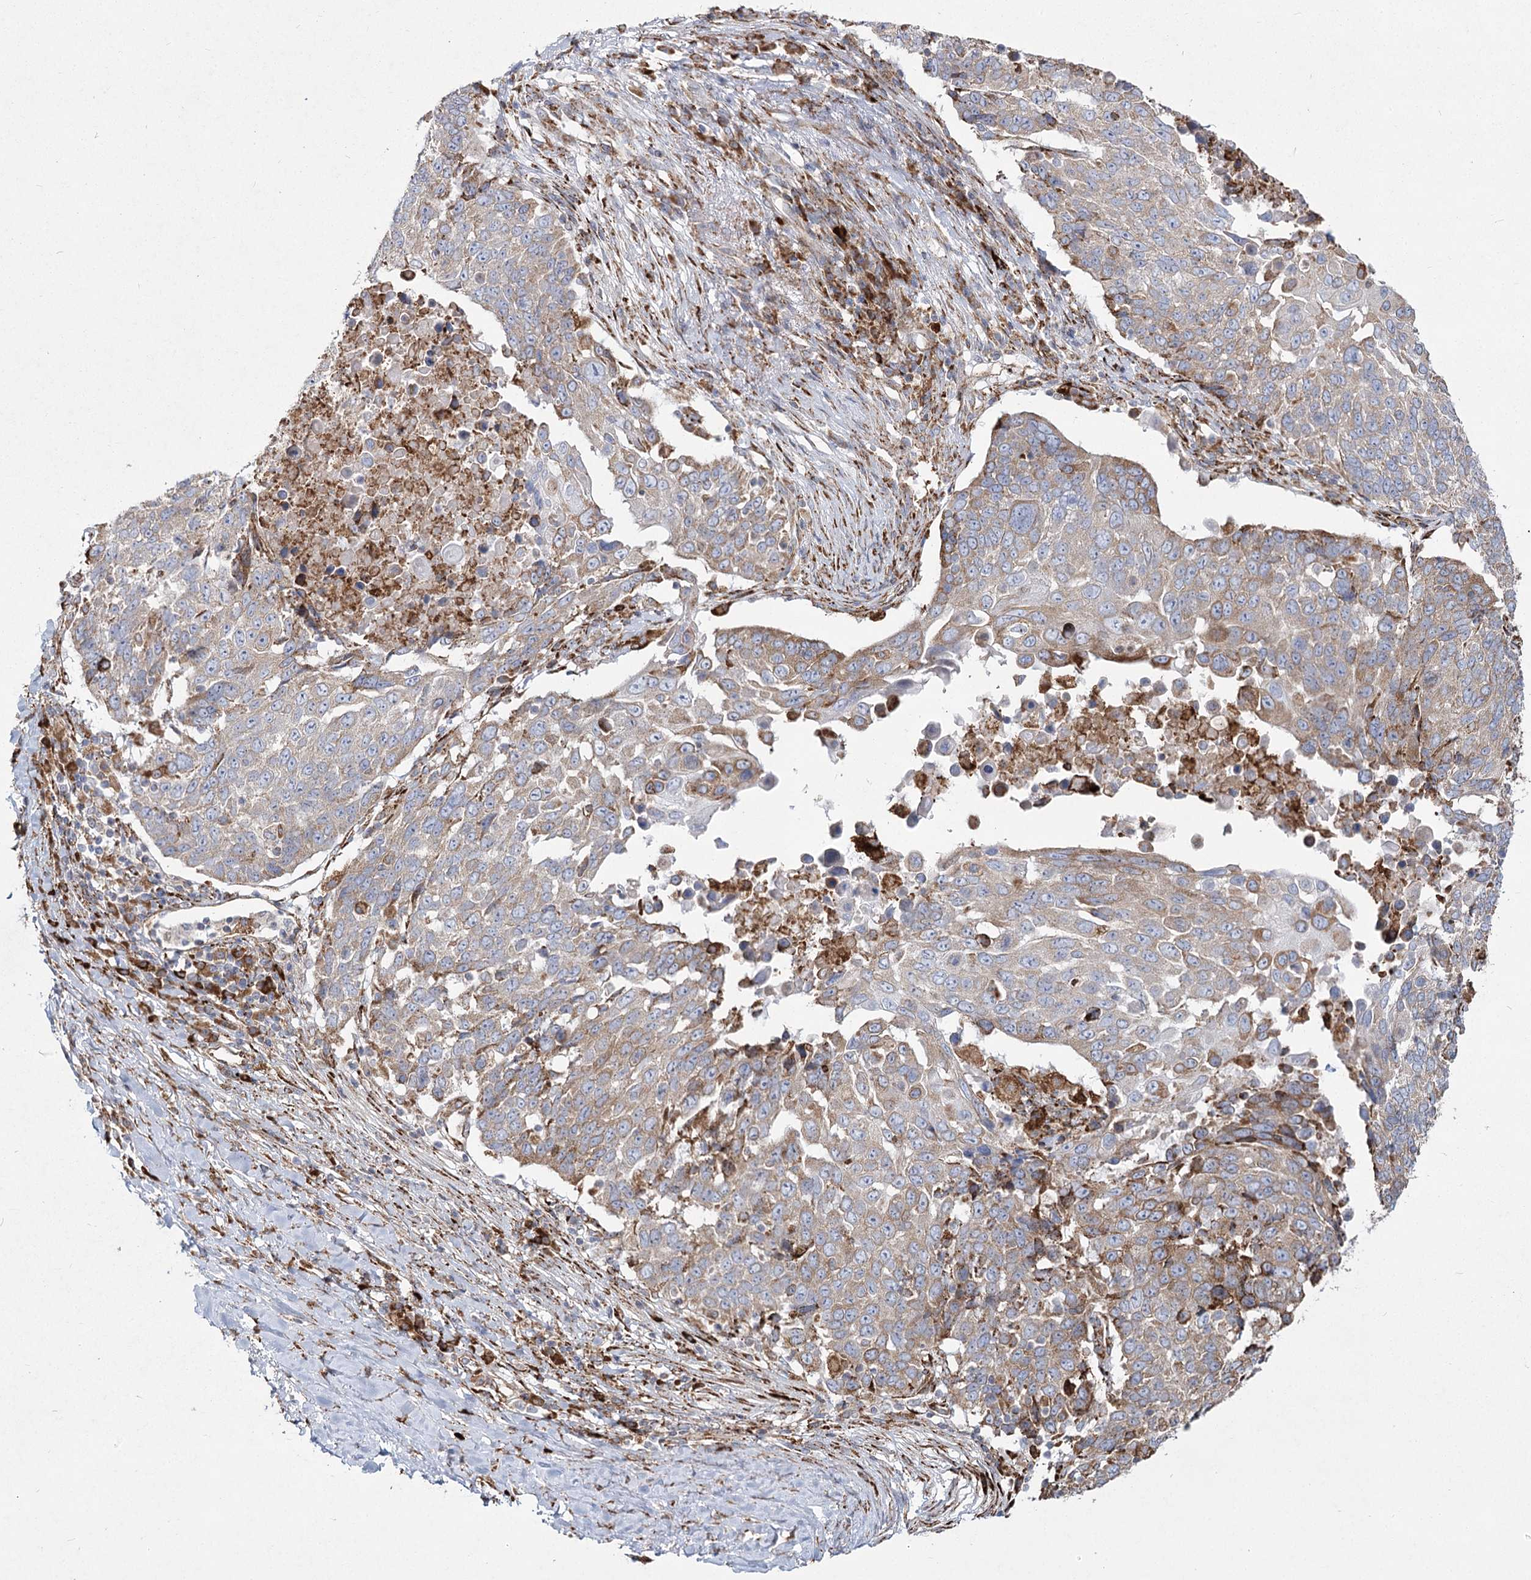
{"staining": {"intensity": "weak", "quantity": "25%-75%", "location": "cytoplasmic/membranous"}, "tissue": "lung cancer", "cell_type": "Tumor cells", "image_type": "cancer", "snomed": [{"axis": "morphology", "description": "Squamous cell carcinoma, NOS"}, {"axis": "topography", "description": "Lung"}], "caption": "The immunohistochemical stain highlights weak cytoplasmic/membranous positivity in tumor cells of lung cancer tissue. (Brightfield microscopy of DAB IHC at high magnification).", "gene": "NHLRC2", "patient": {"sex": "male", "age": 66}}